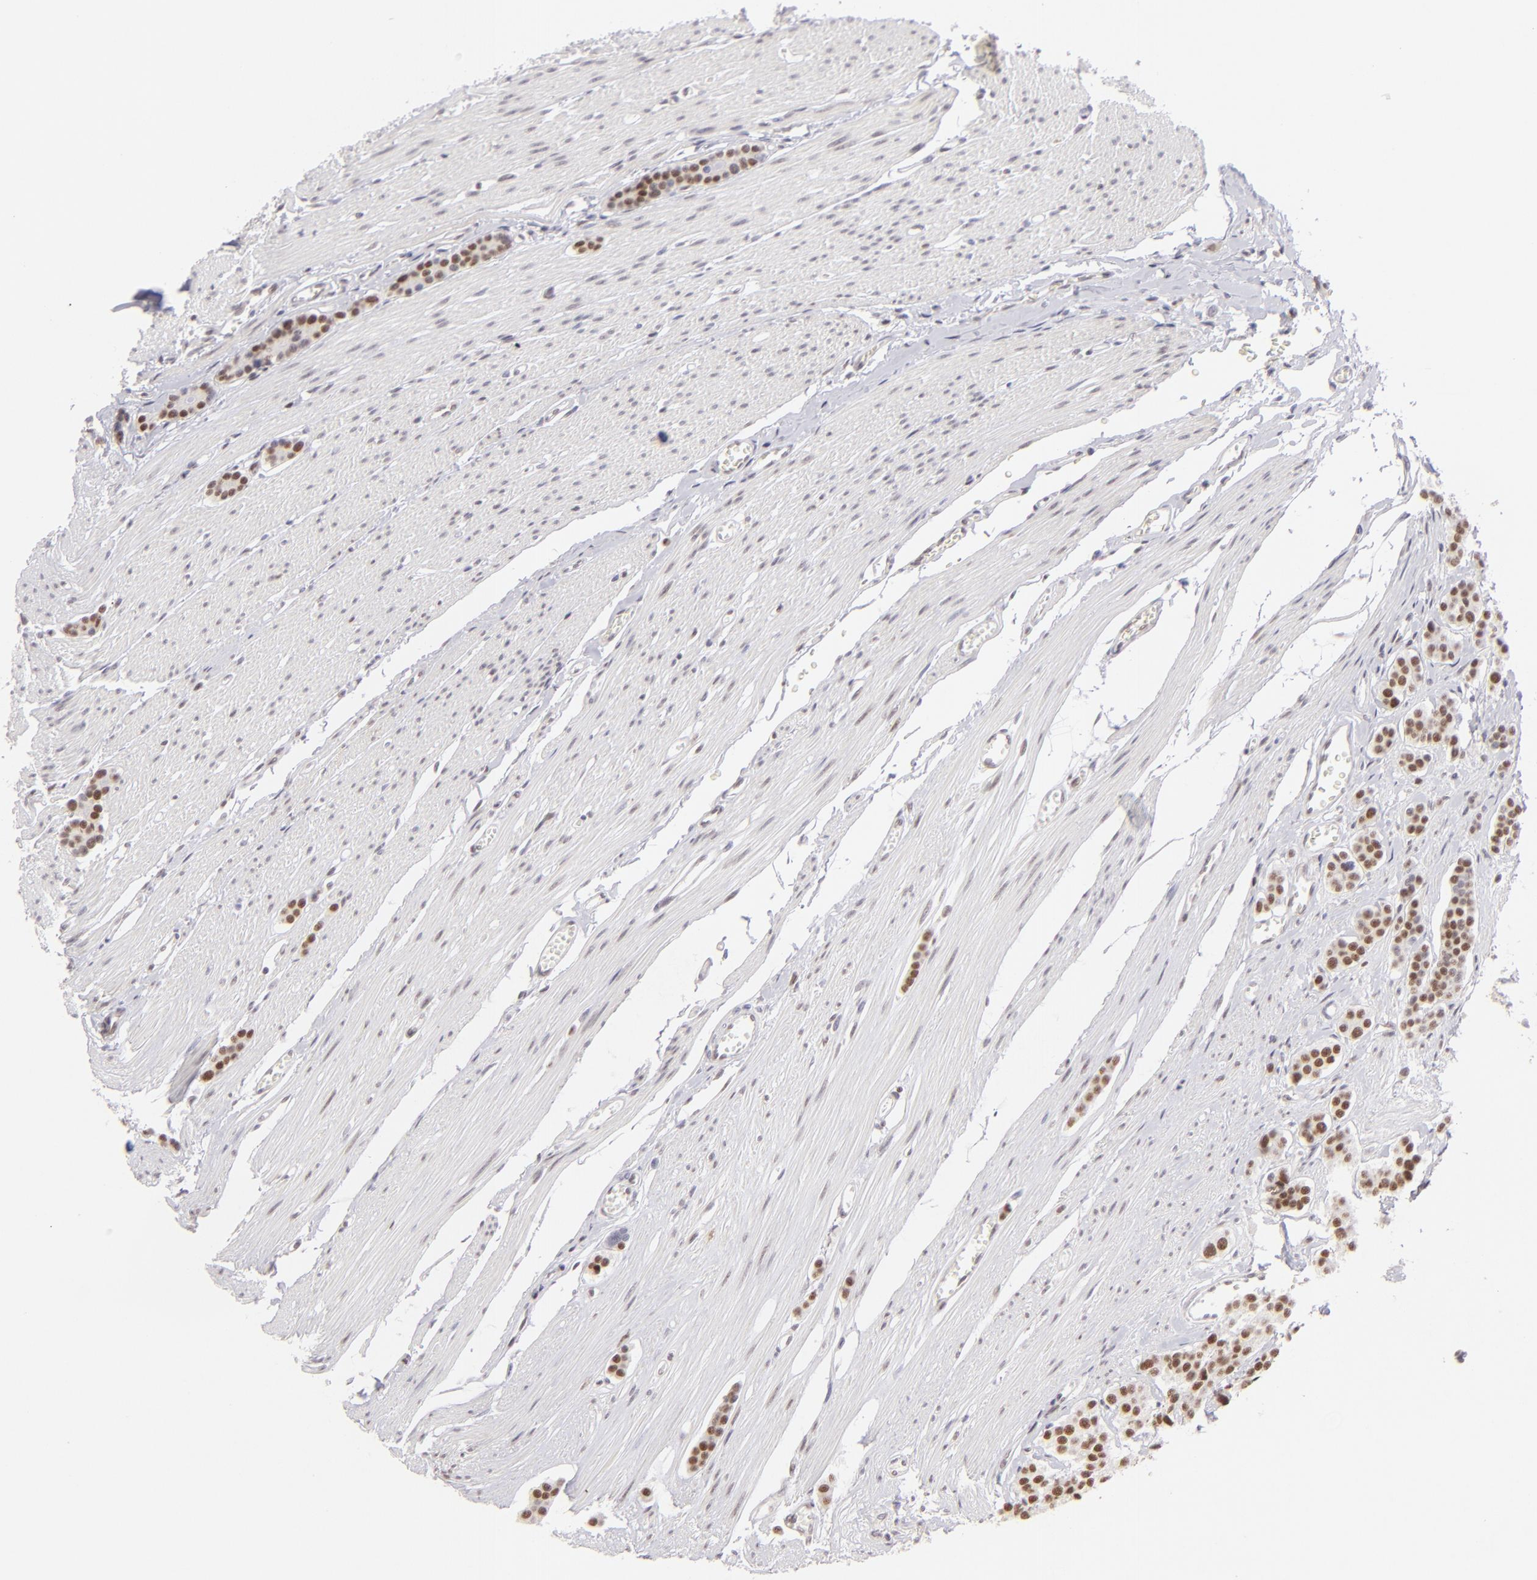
{"staining": {"intensity": "moderate", "quantity": ">75%", "location": "nuclear"}, "tissue": "carcinoid", "cell_type": "Tumor cells", "image_type": "cancer", "snomed": [{"axis": "morphology", "description": "Carcinoid, malignant, NOS"}, {"axis": "topography", "description": "Small intestine"}], "caption": "IHC of human carcinoid (malignant) demonstrates medium levels of moderate nuclear staining in approximately >75% of tumor cells.", "gene": "POU2F1", "patient": {"sex": "male", "age": 60}}